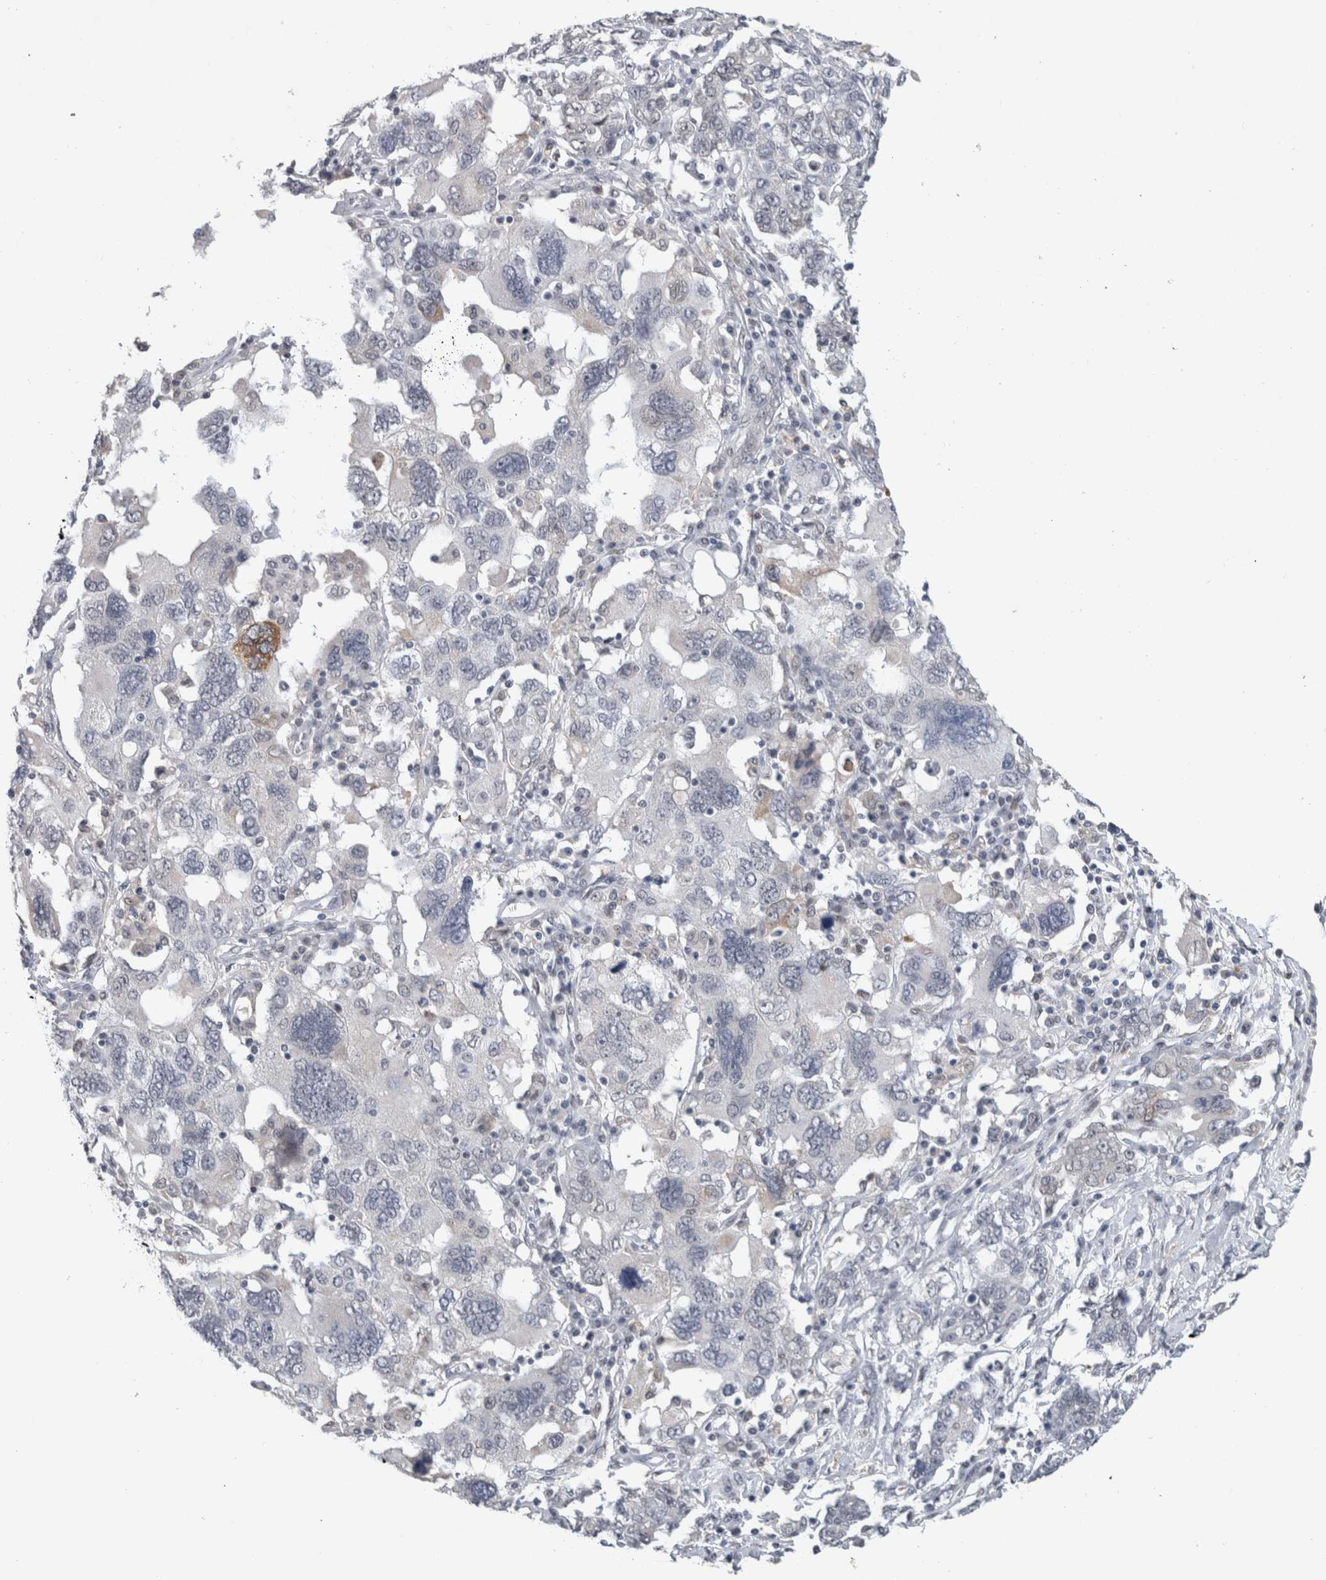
{"staining": {"intensity": "negative", "quantity": "none", "location": "none"}, "tissue": "ovarian cancer", "cell_type": "Tumor cells", "image_type": "cancer", "snomed": [{"axis": "morphology", "description": "Carcinoma, endometroid"}, {"axis": "topography", "description": "Ovary"}], "caption": "DAB (3,3'-diaminobenzidine) immunohistochemical staining of human ovarian cancer (endometroid carcinoma) exhibits no significant staining in tumor cells.", "gene": "PRXL2A", "patient": {"sex": "female", "age": 62}}